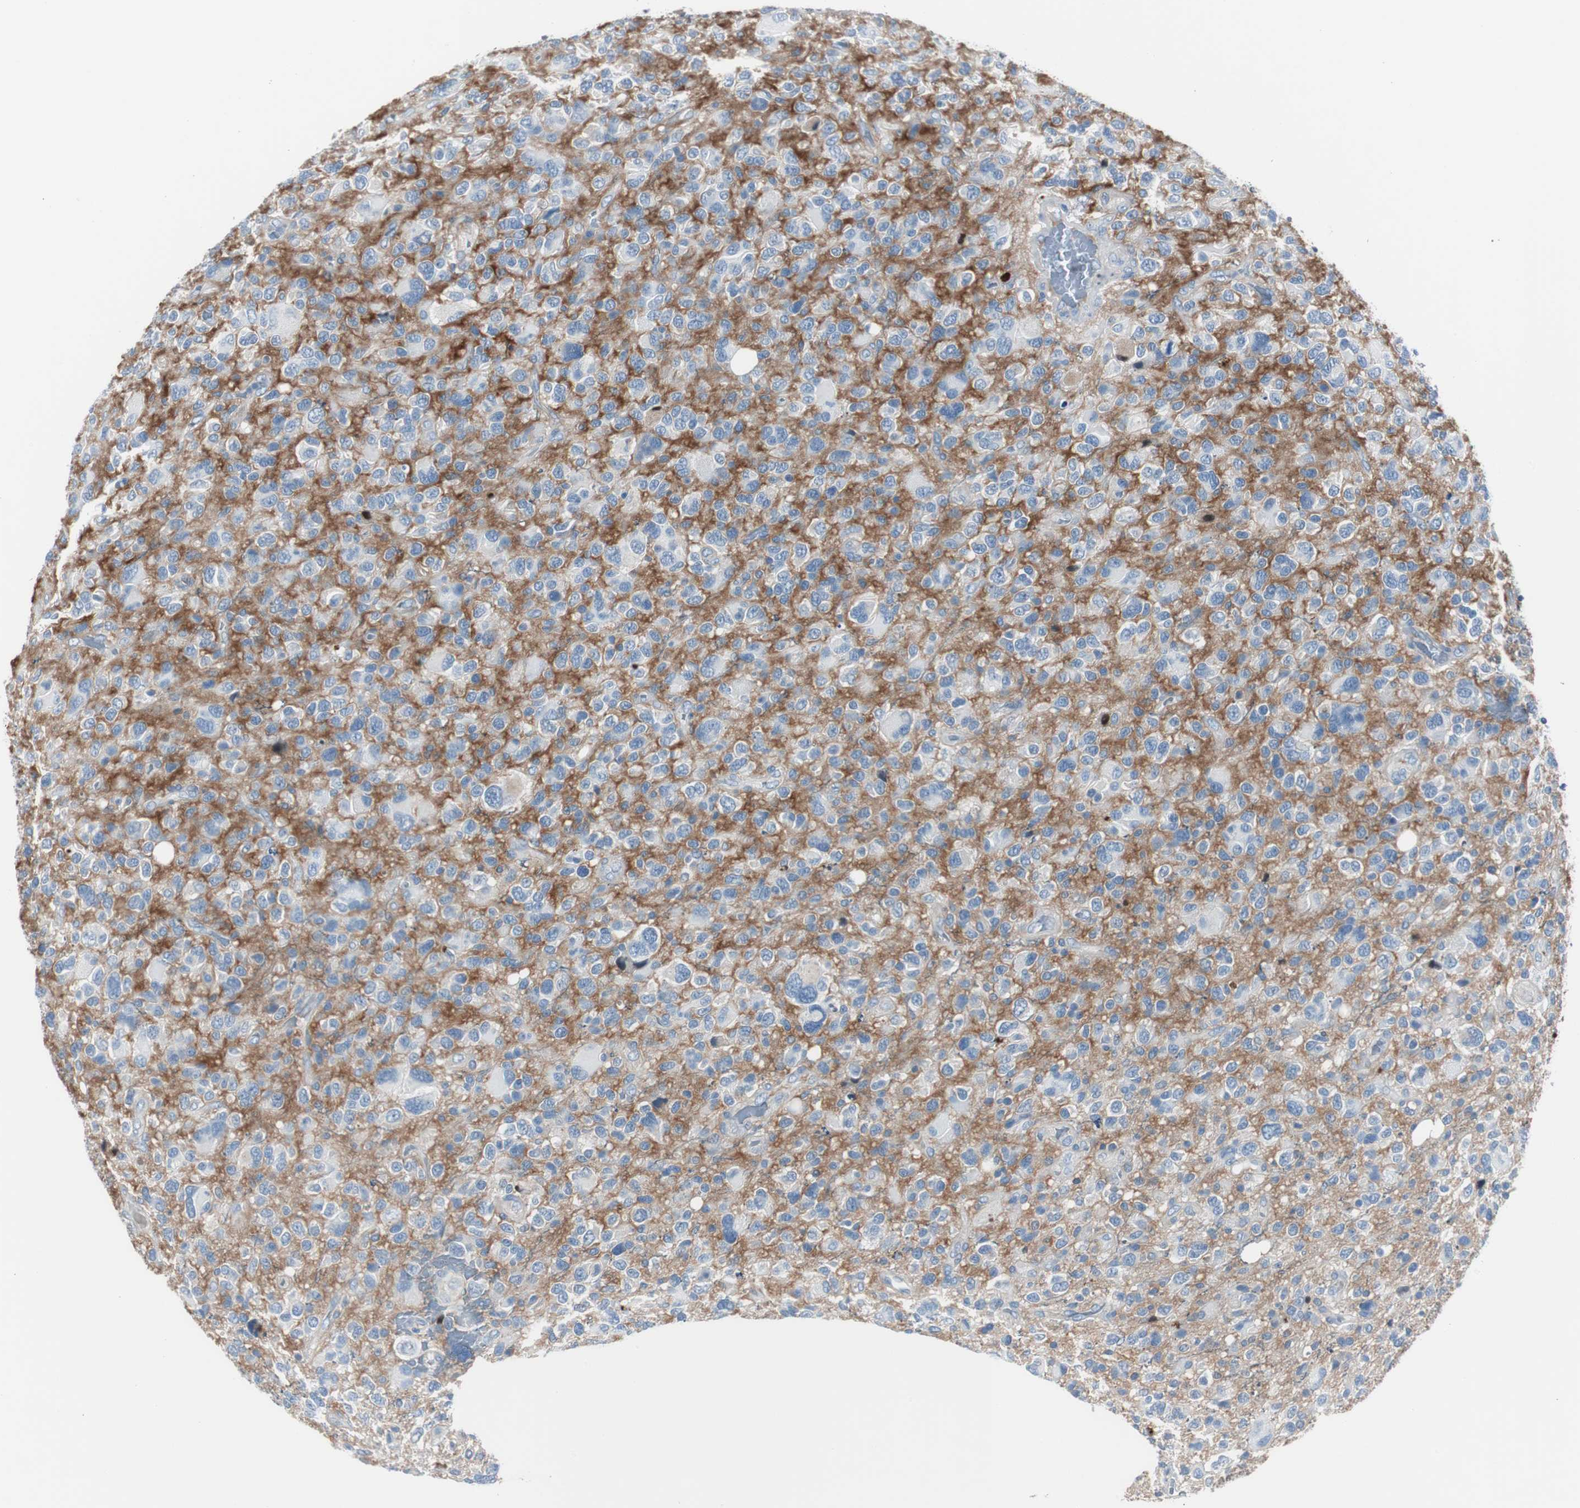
{"staining": {"intensity": "negative", "quantity": "none", "location": "none"}, "tissue": "glioma", "cell_type": "Tumor cells", "image_type": "cancer", "snomed": [{"axis": "morphology", "description": "Glioma, malignant, High grade"}, {"axis": "topography", "description": "Brain"}], "caption": "The micrograph displays no staining of tumor cells in glioma. Brightfield microscopy of immunohistochemistry stained with DAB (3,3'-diaminobenzidine) (brown) and hematoxylin (blue), captured at high magnification.", "gene": "SERPINF1", "patient": {"sex": "male", "age": 48}}